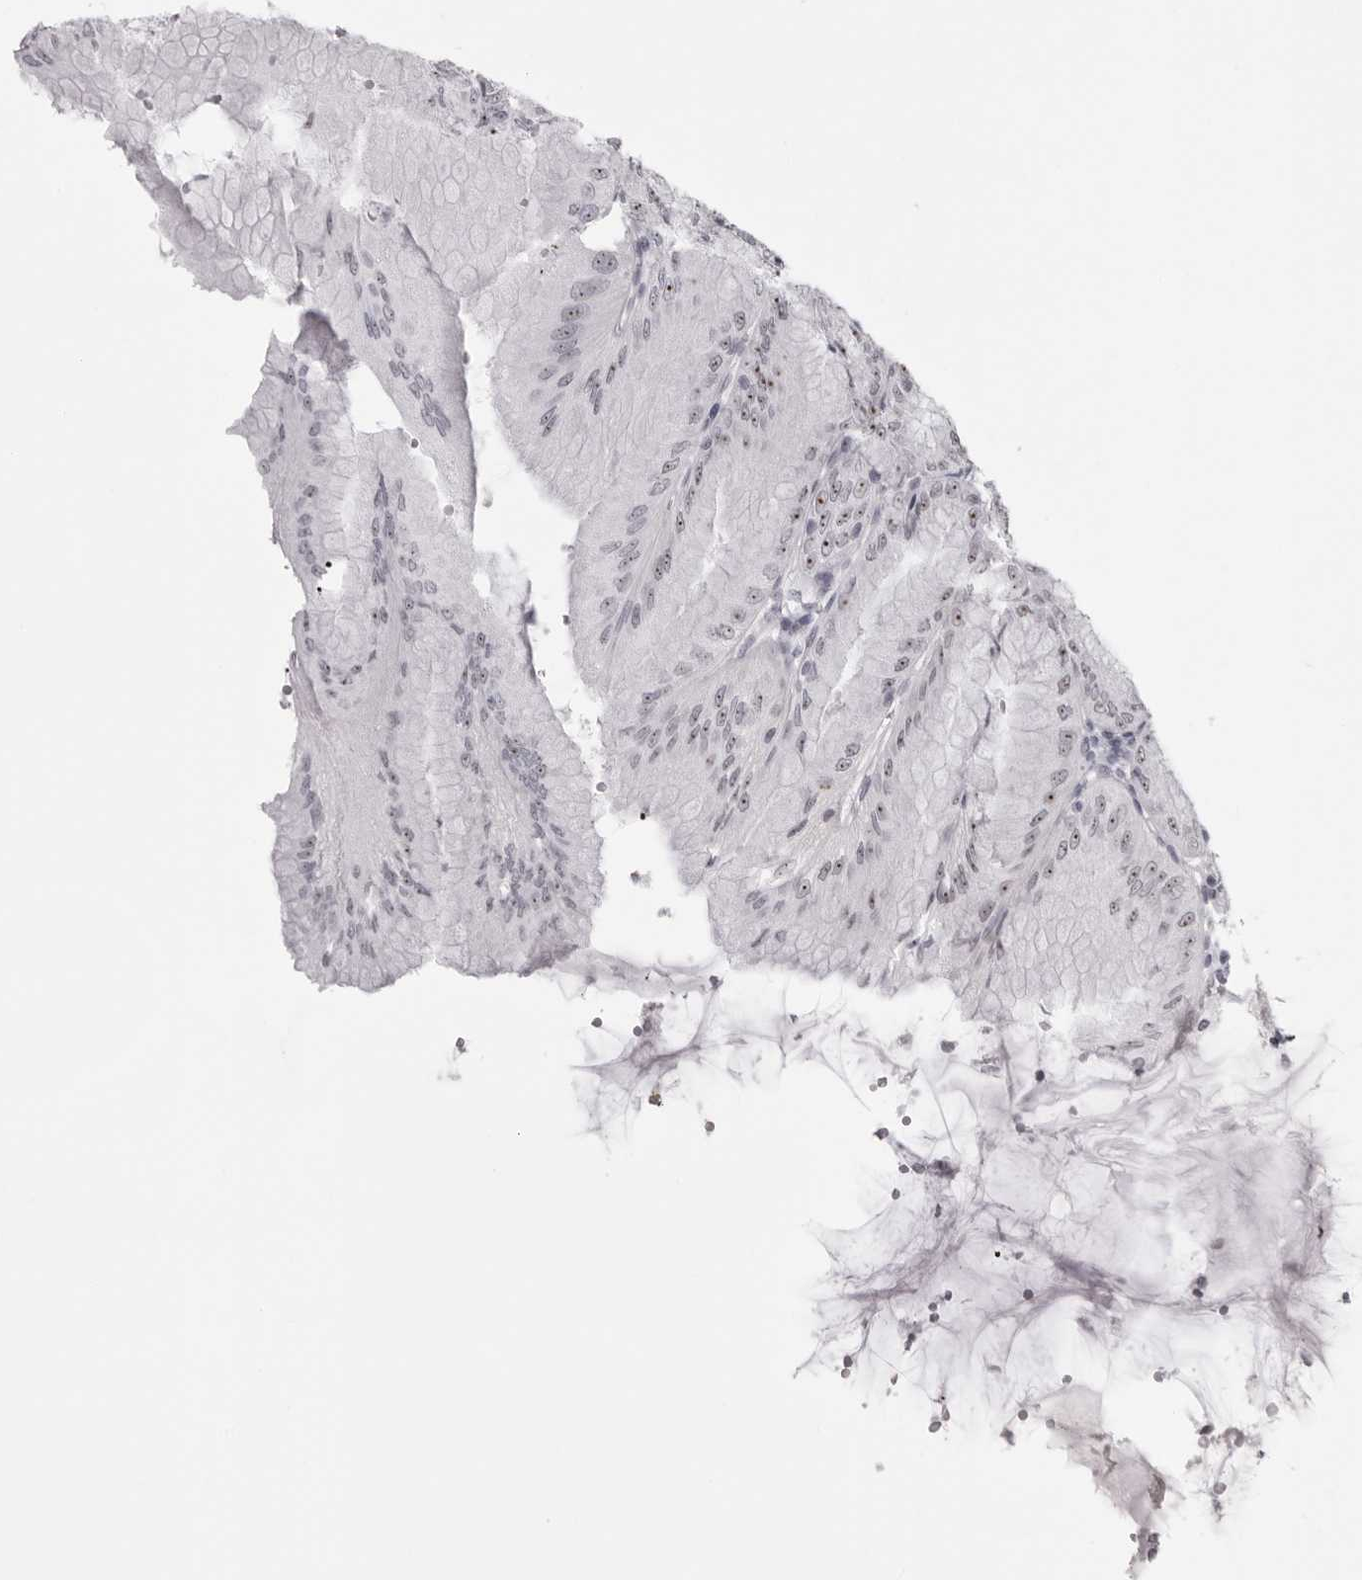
{"staining": {"intensity": "moderate", "quantity": "25%-75%", "location": "nuclear"}, "tissue": "stomach", "cell_type": "Glandular cells", "image_type": "normal", "snomed": [{"axis": "morphology", "description": "Normal tissue, NOS"}, {"axis": "topography", "description": "Stomach, lower"}], "caption": "Immunohistochemistry micrograph of benign stomach stained for a protein (brown), which demonstrates medium levels of moderate nuclear staining in approximately 25%-75% of glandular cells.", "gene": "HELZ", "patient": {"sex": "male", "age": 71}}